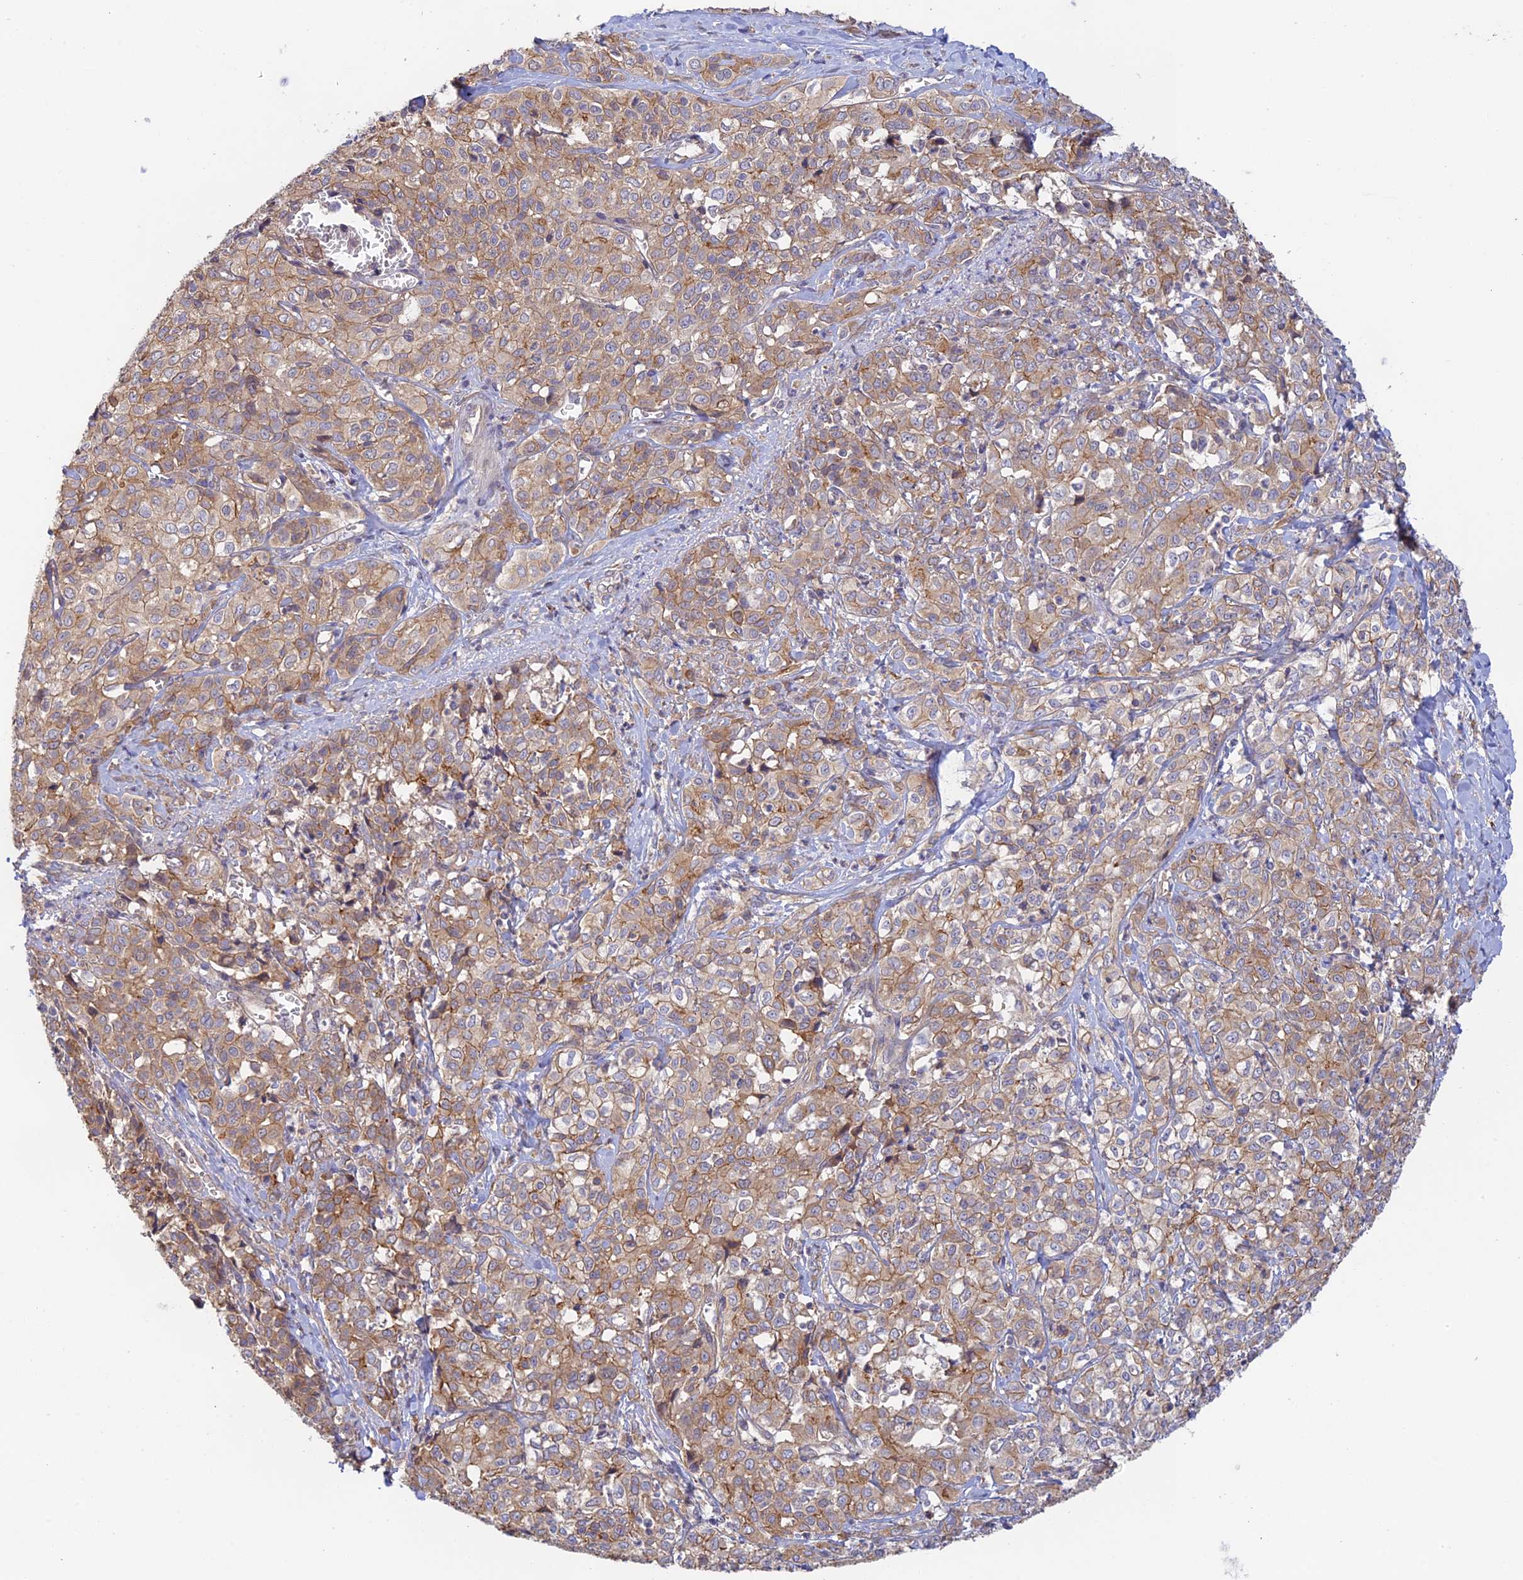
{"staining": {"intensity": "moderate", "quantity": "25%-75%", "location": "cytoplasmic/membranous"}, "tissue": "liver cancer", "cell_type": "Tumor cells", "image_type": "cancer", "snomed": [{"axis": "morphology", "description": "Cholangiocarcinoma"}, {"axis": "topography", "description": "Liver"}], "caption": "A brown stain labels moderate cytoplasmic/membranous positivity of a protein in human liver cancer tumor cells.", "gene": "MYO9A", "patient": {"sex": "female", "age": 77}}